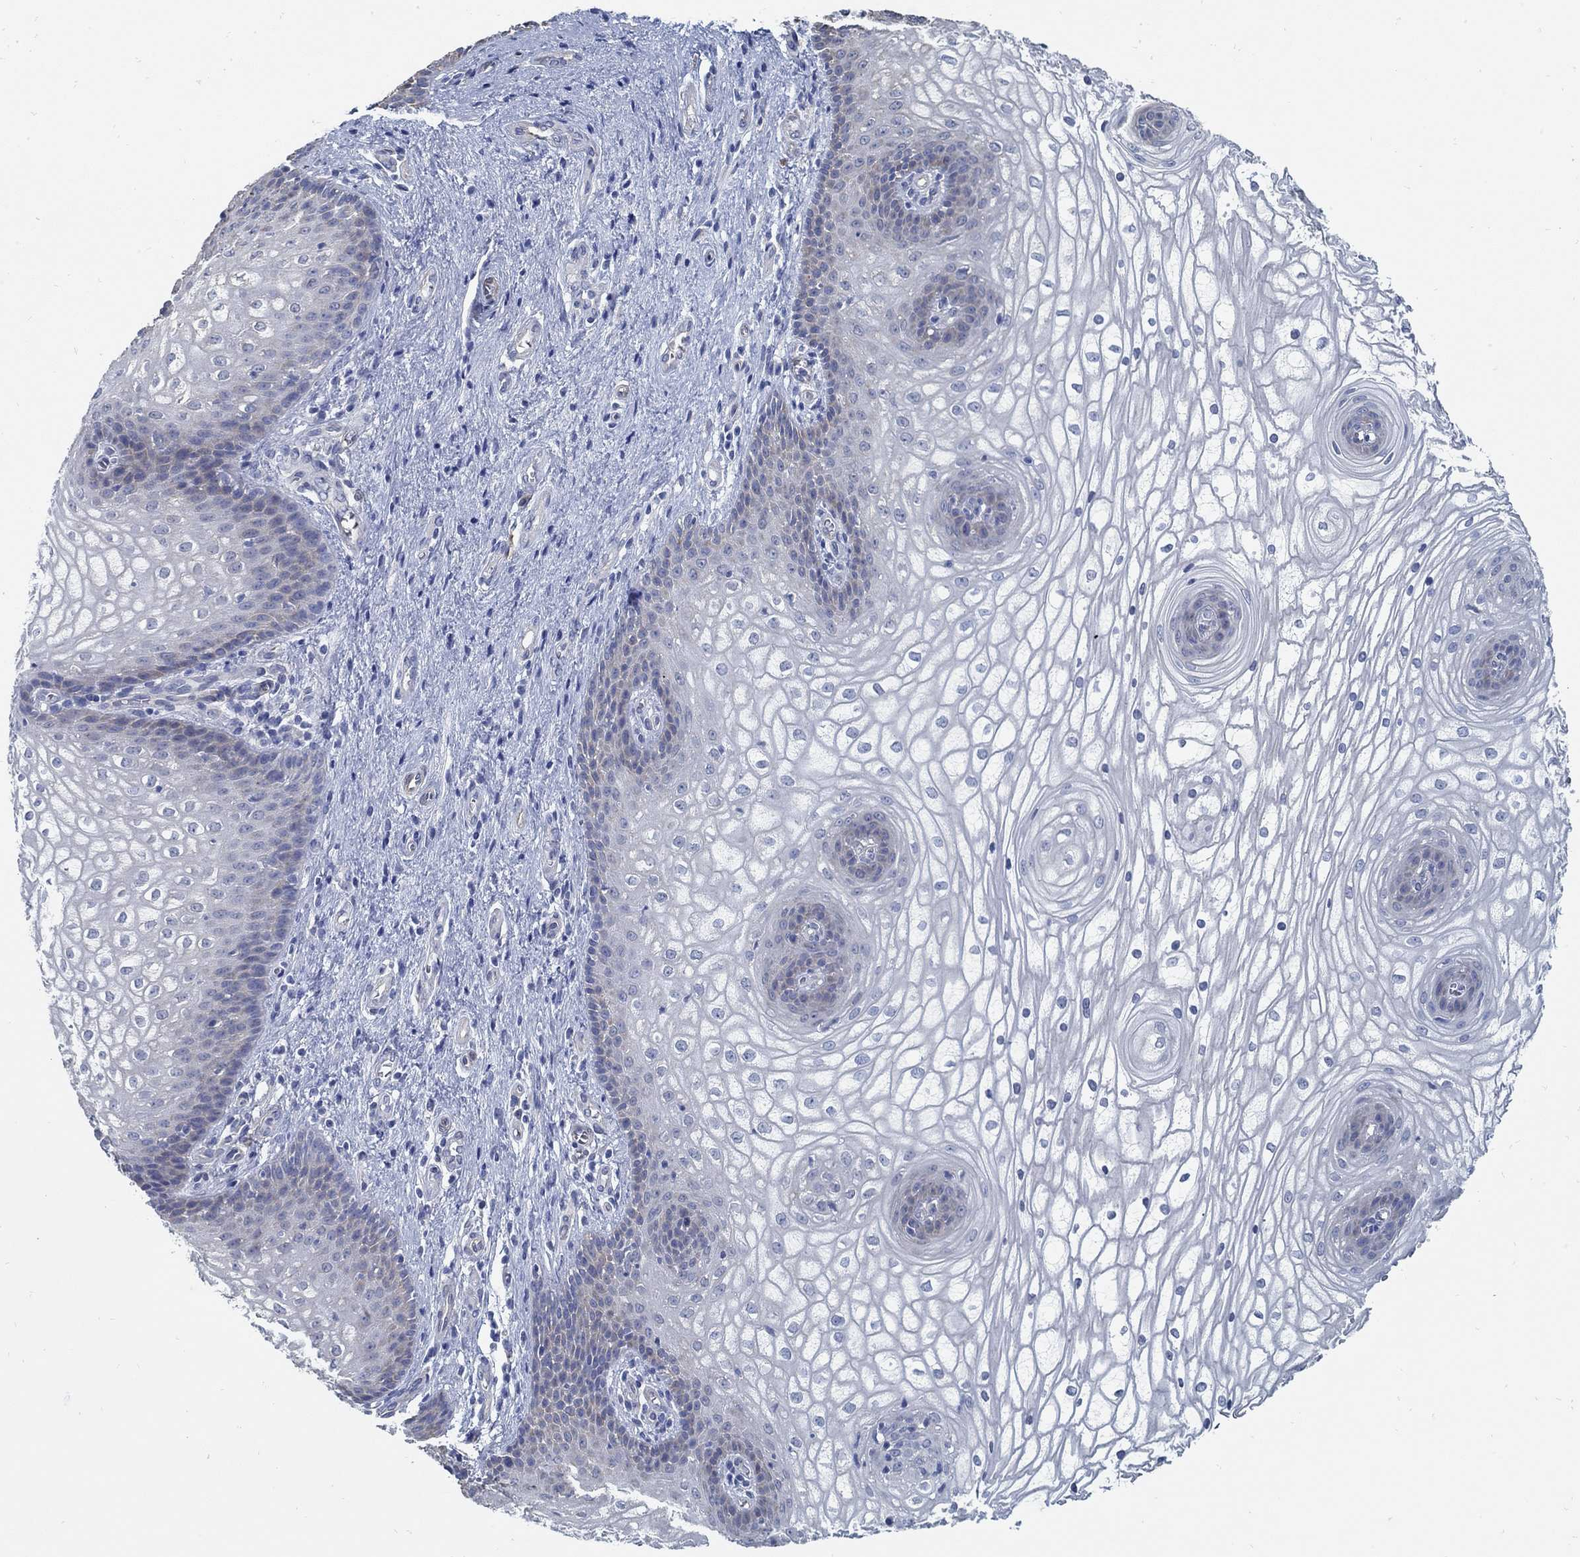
{"staining": {"intensity": "negative", "quantity": "none", "location": "none"}, "tissue": "vagina", "cell_type": "Squamous epithelial cells", "image_type": "normal", "snomed": [{"axis": "morphology", "description": "Normal tissue, NOS"}, {"axis": "topography", "description": "Vagina"}], "caption": "There is no significant staining in squamous epithelial cells of vagina.", "gene": "C15orf39", "patient": {"sex": "female", "age": 34}}